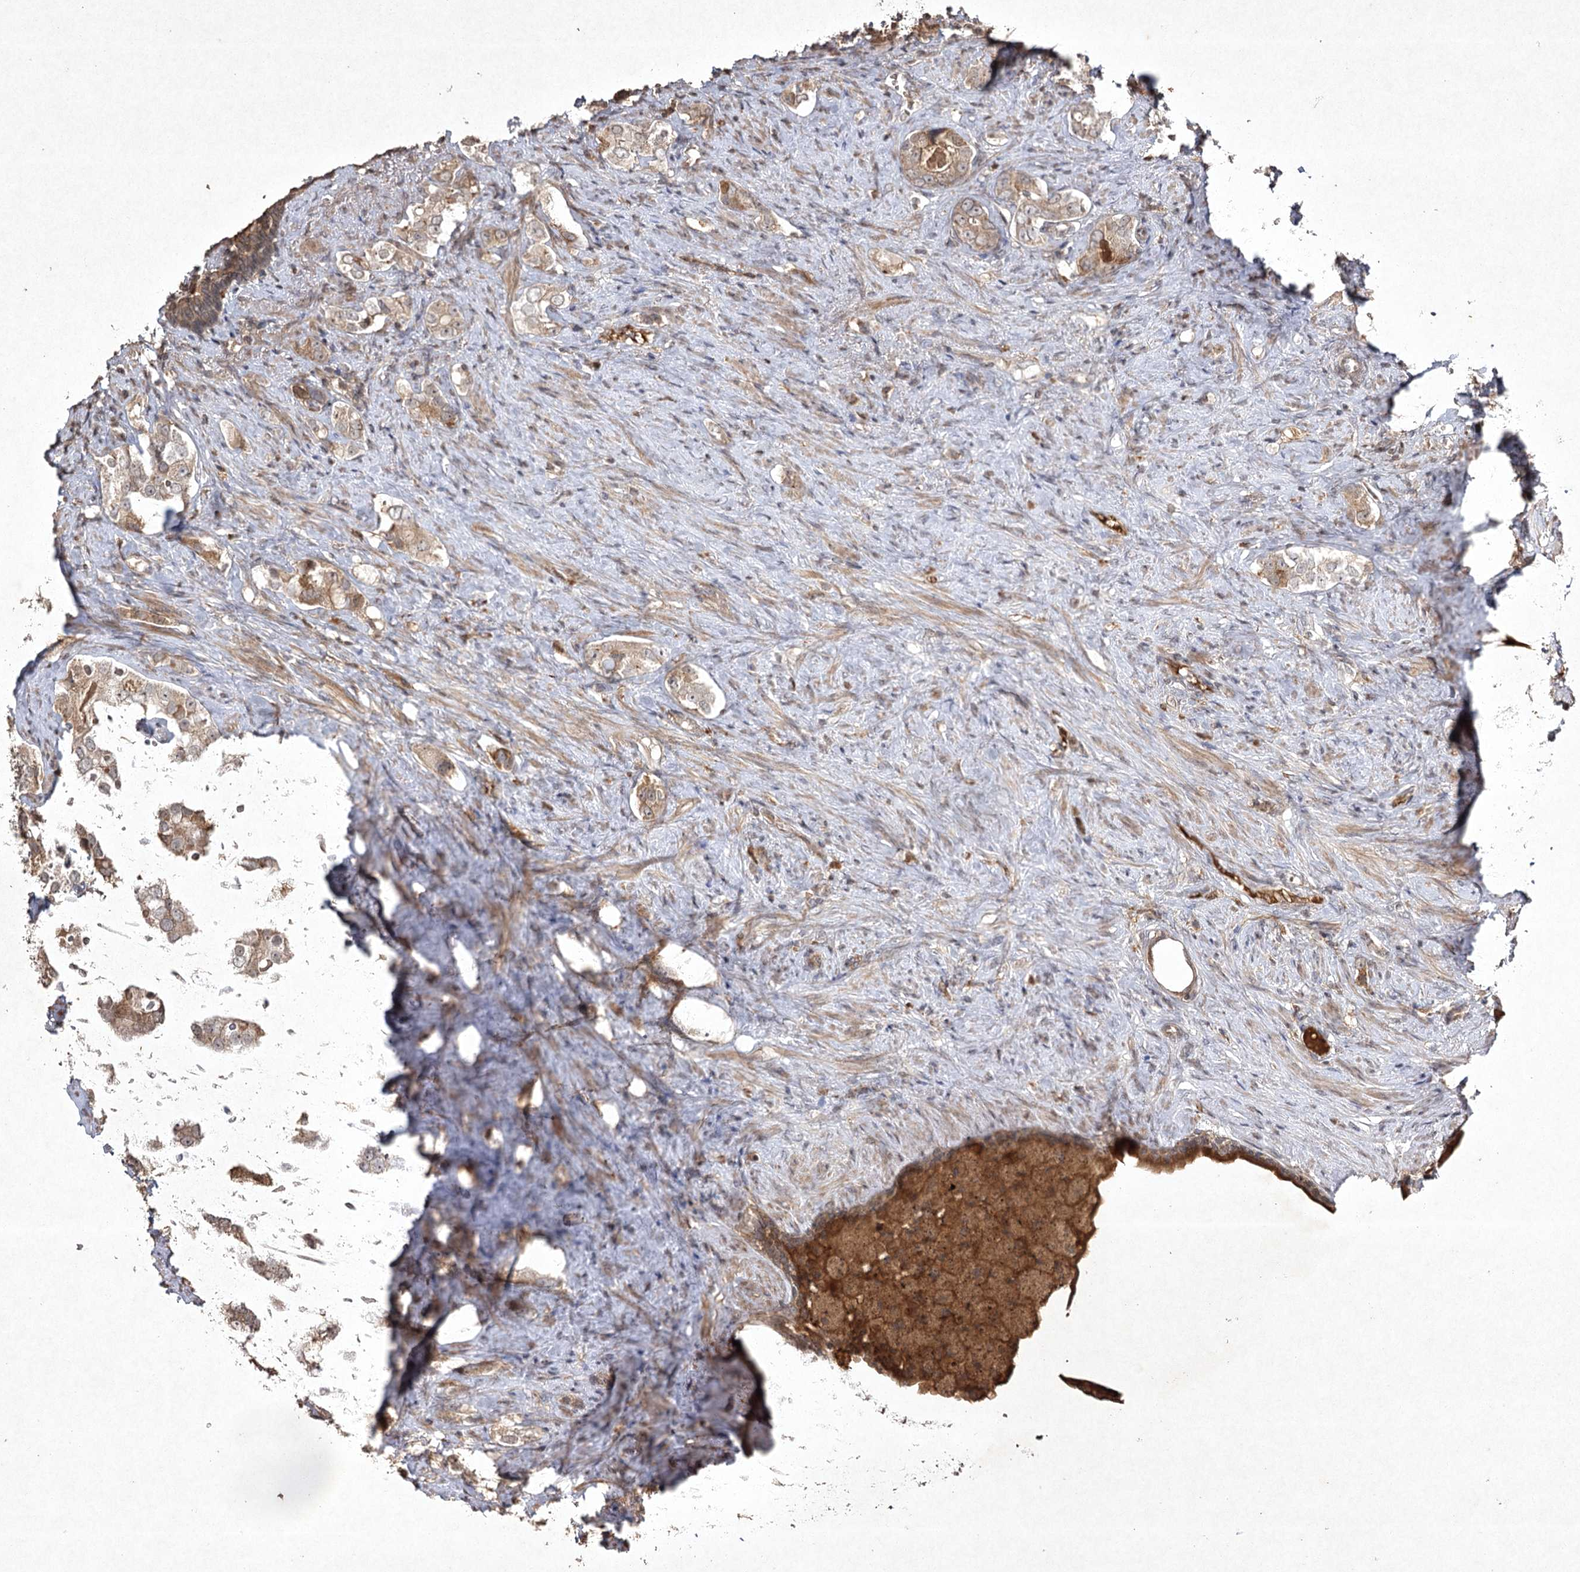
{"staining": {"intensity": "weak", "quantity": "25%-75%", "location": "cytoplasmic/membranous"}, "tissue": "prostate cancer", "cell_type": "Tumor cells", "image_type": "cancer", "snomed": [{"axis": "morphology", "description": "Adenocarcinoma, High grade"}, {"axis": "topography", "description": "Prostate"}], "caption": "Protein positivity by IHC reveals weak cytoplasmic/membranous positivity in about 25%-75% of tumor cells in prostate high-grade adenocarcinoma. The staining is performed using DAB (3,3'-diaminobenzidine) brown chromogen to label protein expression. The nuclei are counter-stained blue using hematoxylin.", "gene": "CYP2B6", "patient": {"sex": "male", "age": 63}}